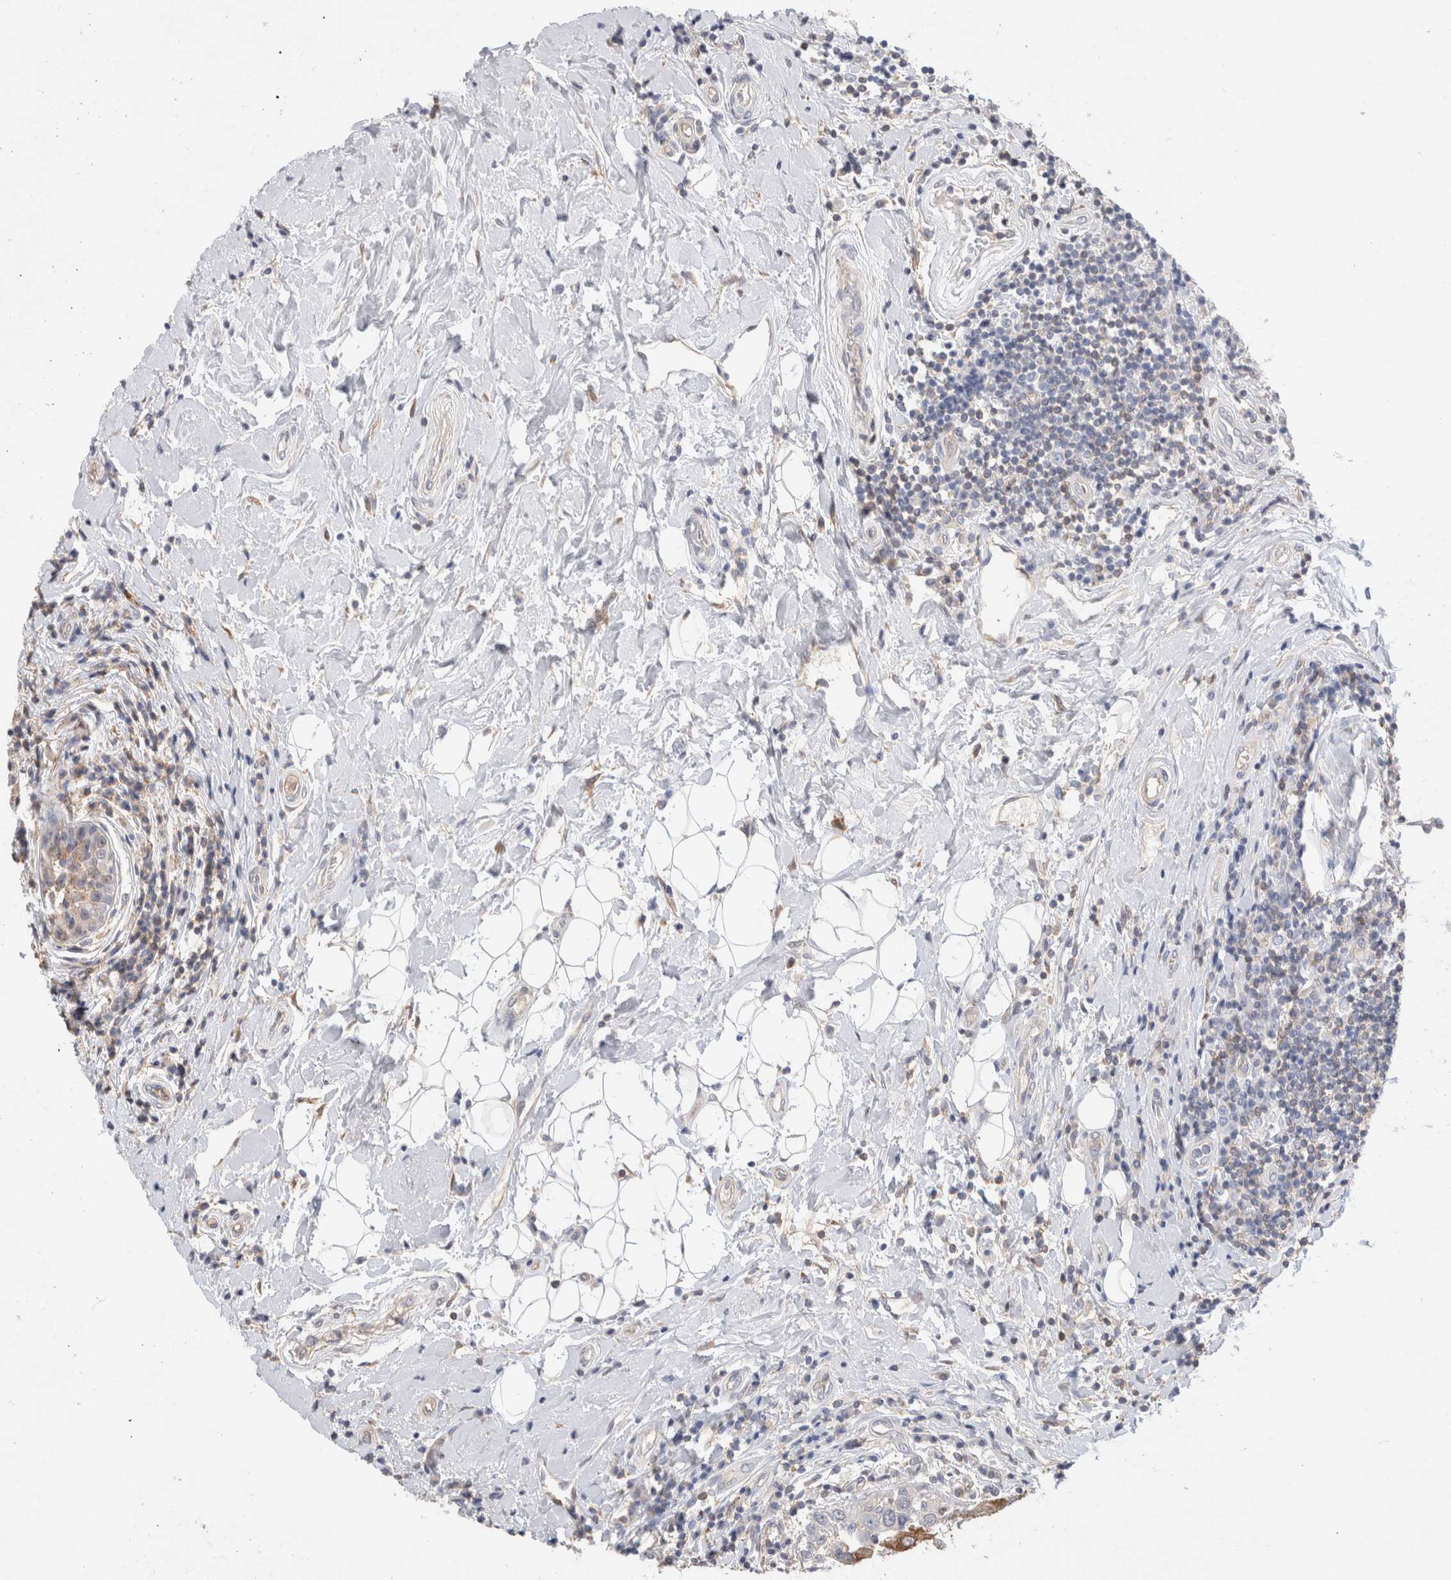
{"staining": {"intensity": "weak", "quantity": "<25%", "location": "cytoplasmic/membranous"}, "tissue": "breast cancer", "cell_type": "Tumor cells", "image_type": "cancer", "snomed": [{"axis": "morphology", "description": "Duct carcinoma"}, {"axis": "topography", "description": "Breast"}], "caption": "Immunohistochemistry (IHC) micrograph of neoplastic tissue: breast invasive ductal carcinoma stained with DAB (3,3'-diaminobenzidine) demonstrates no significant protein staining in tumor cells.", "gene": "CAPN2", "patient": {"sex": "female", "age": 27}}